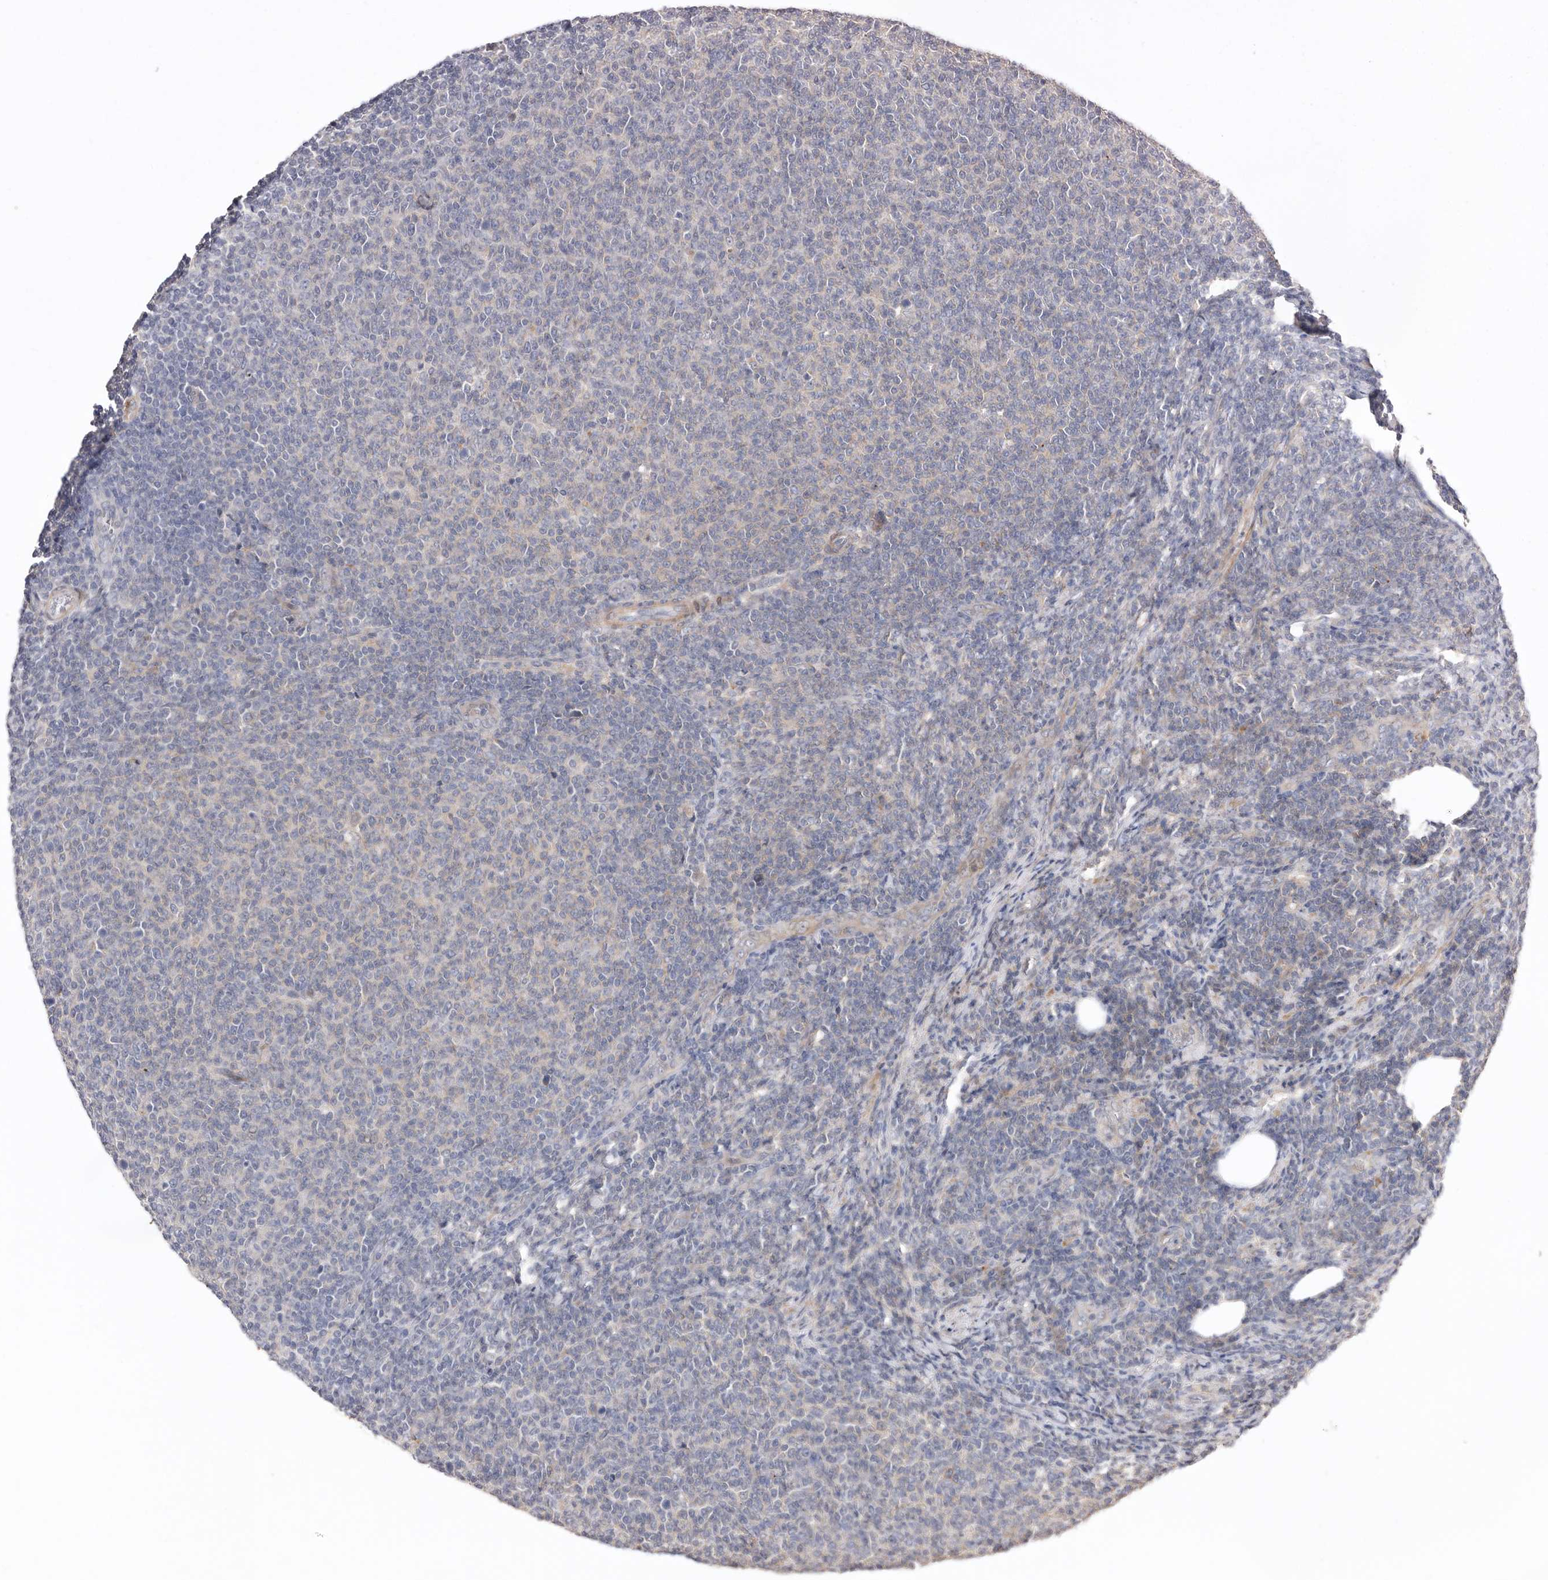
{"staining": {"intensity": "negative", "quantity": "none", "location": "none"}, "tissue": "lymphoma", "cell_type": "Tumor cells", "image_type": "cancer", "snomed": [{"axis": "morphology", "description": "Malignant lymphoma, non-Hodgkin's type, Low grade"}, {"axis": "topography", "description": "Lymph node"}], "caption": "DAB immunohistochemical staining of human malignant lymphoma, non-Hodgkin's type (low-grade) exhibits no significant staining in tumor cells.", "gene": "RWDD1", "patient": {"sex": "male", "age": 66}}